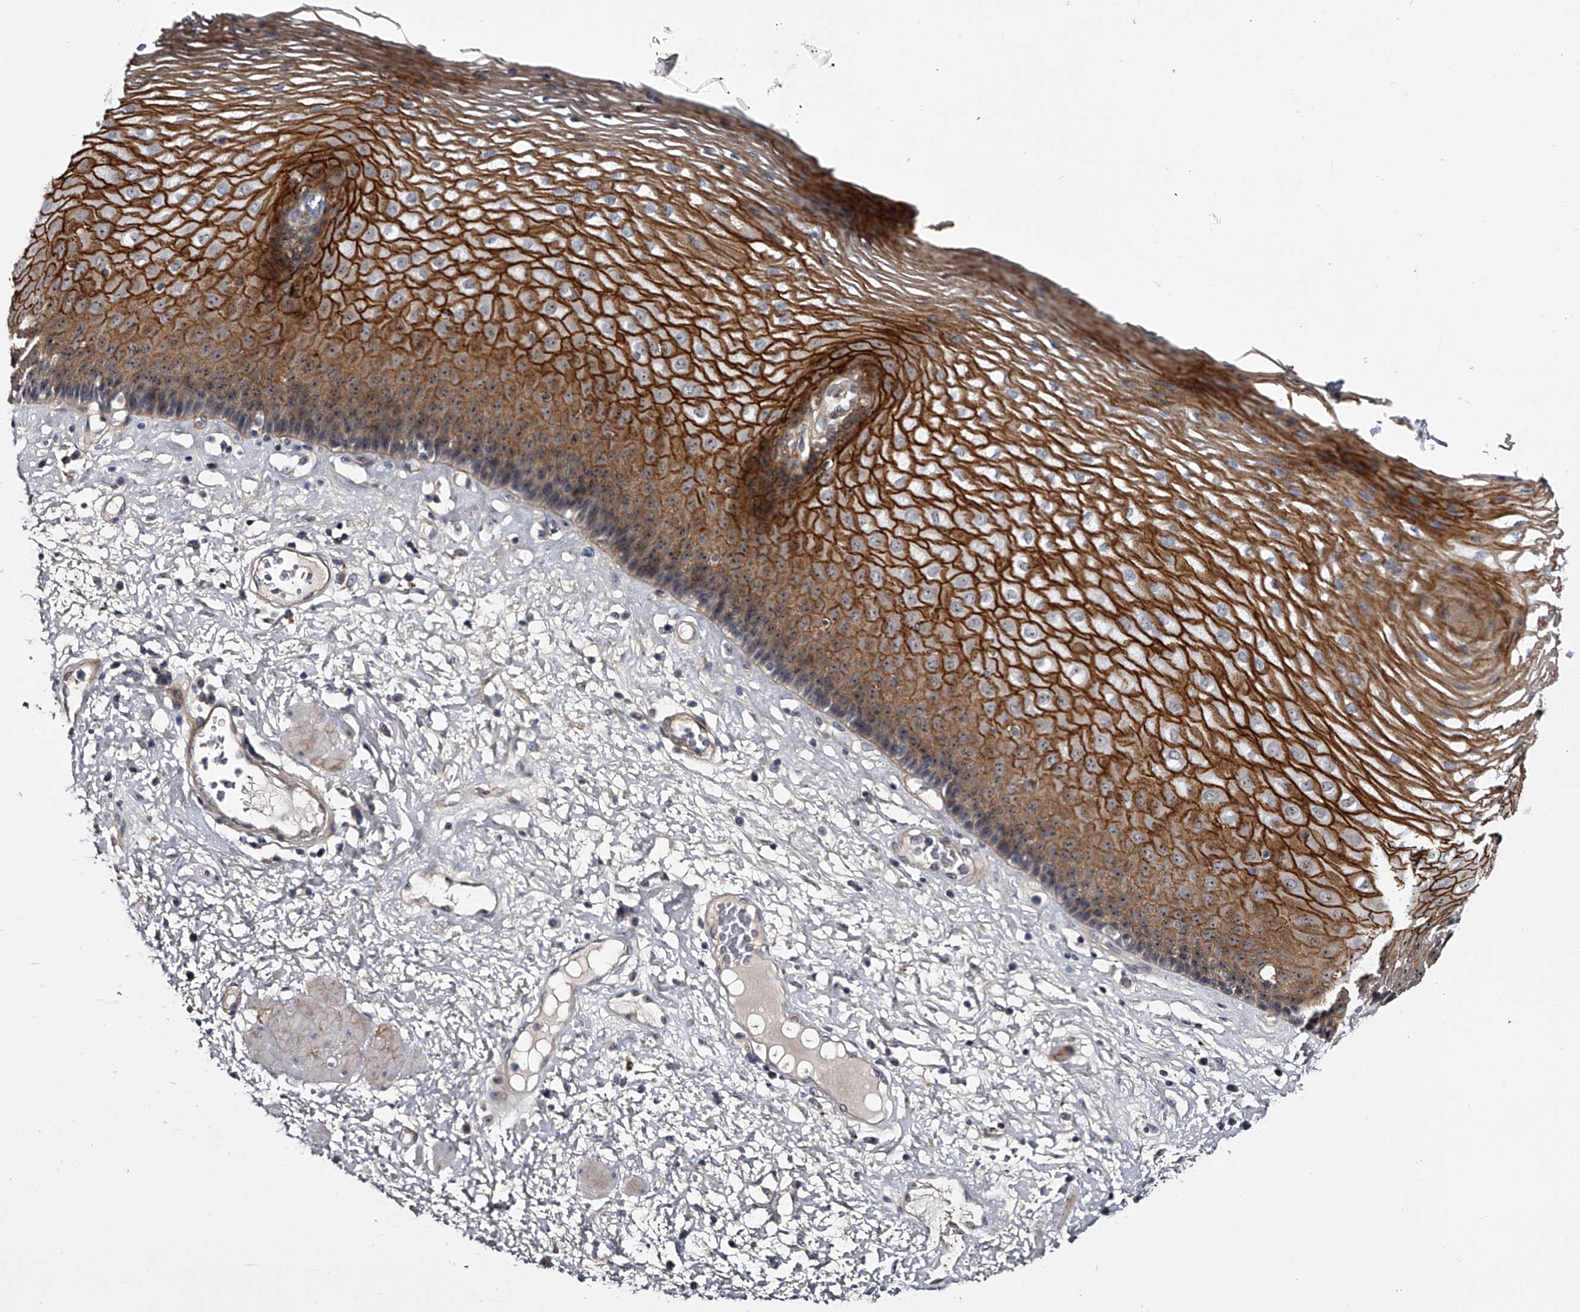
{"staining": {"intensity": "moderate", "quantity": ">75%", "location": "cytoplasmic/membranous,nuclear"}, "tissue": "esophagus", "cell_type": "Squamous epithelial cells", "image_type": "normal", "snomed": [{"axis": "morphology", "description": "Normal tissue, NOS"}, {"axis": "morphology", "description": "Adenocarcinoma, NOS"}, {"axis": "topography", "description": "Esophagus"}], "caption": "Immunohistochemistry (IHC) photomicrograph of unremarkable esophagus: esophagus stained using immunohistochemistry (IHC) reveals medium levels of moderate protein expression localized specifically in the cytoplasmic/membranous,nuclear of squamous epithelial cells, appearing as a cytoplasmic/membranous,nuclear brown color.", "gene": "MDN1", "patient": {"sex": "male", "age": 62}}